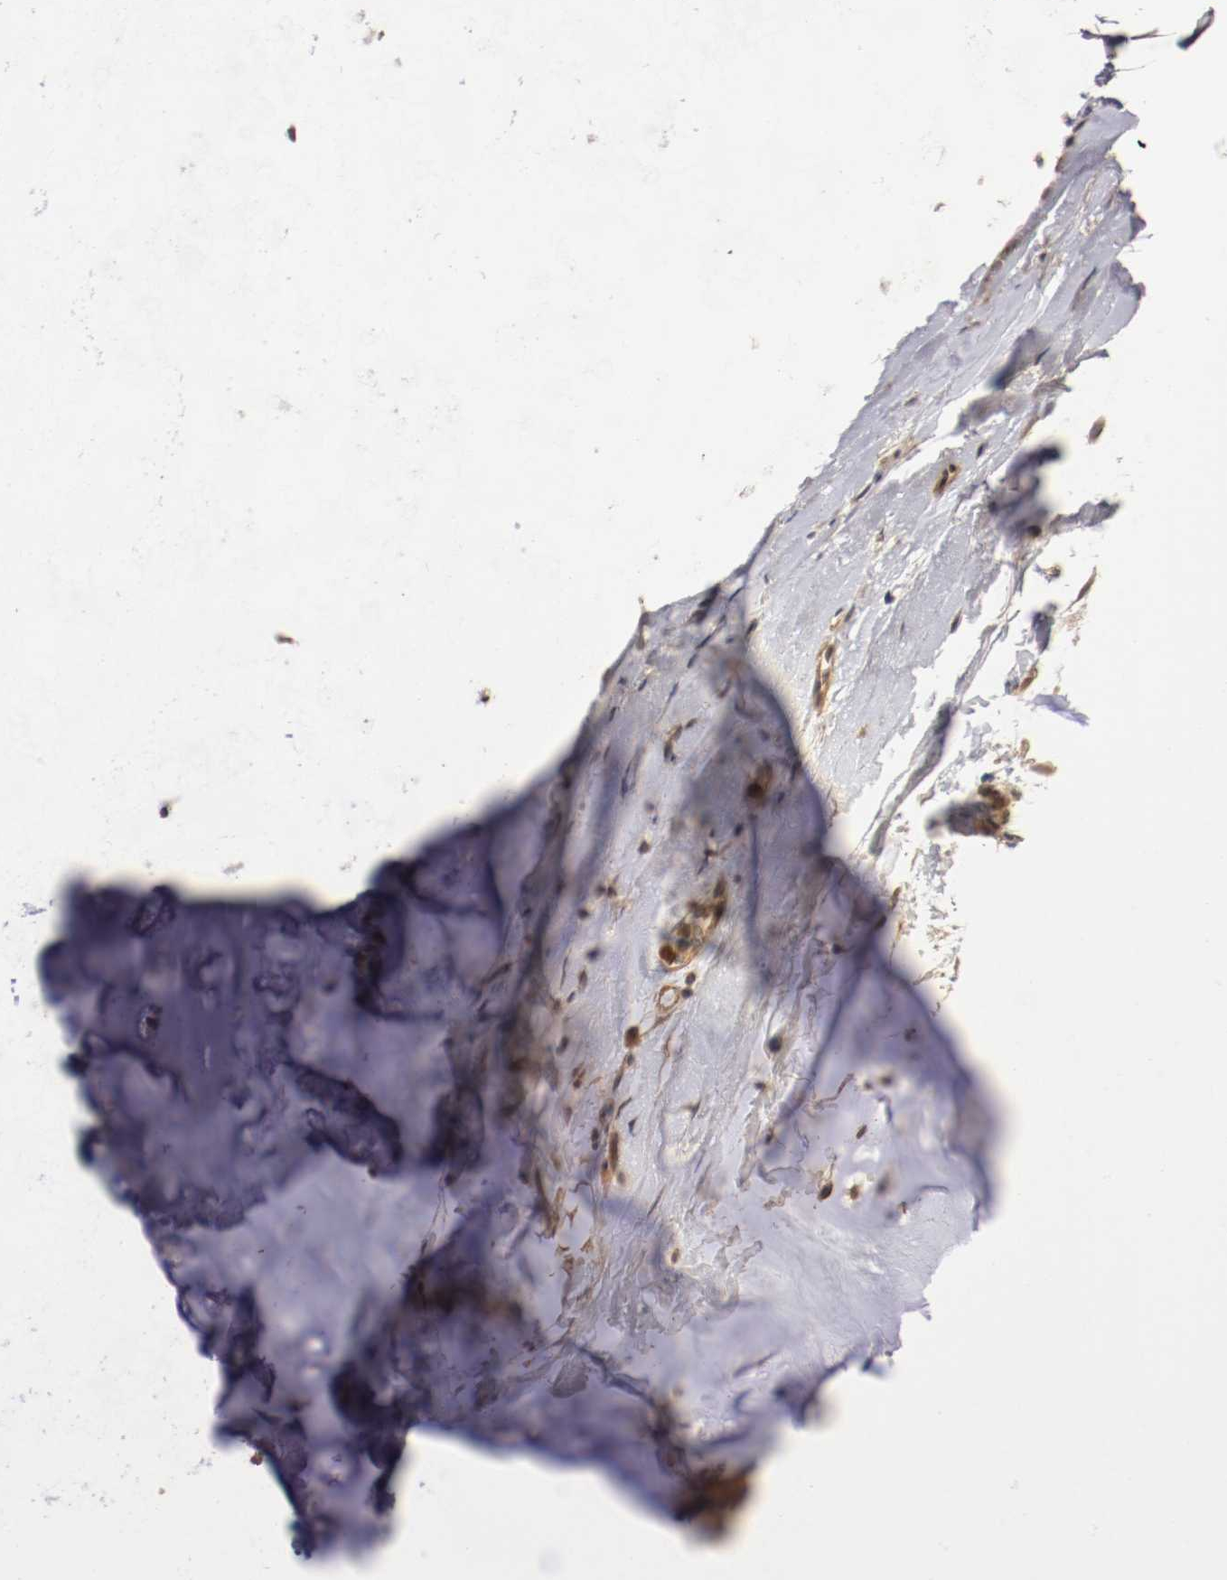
{"staining": {"intensity": "moderate", "quantity": ">75%", "location": "cytoplasmic/membranous"}, "tissue": "soft tissue", "cell_type": "Fibroblasts", "image_type": "normal", "snomed": [{"axis": "morphology", "description": "Normal tissue, NOS"}, {"axis": "topography", "description": "Cartilage tissue"}, {"axis": "topography", "description": "Bronchus"}], "caption": "Moderate cytoplasmic/membranous positivity is appreciated in about >75% of fibroblasts in normal soft tissue.", "gene": "TNFRSF1B", "patient": {"sex": "female", "age": 73}}